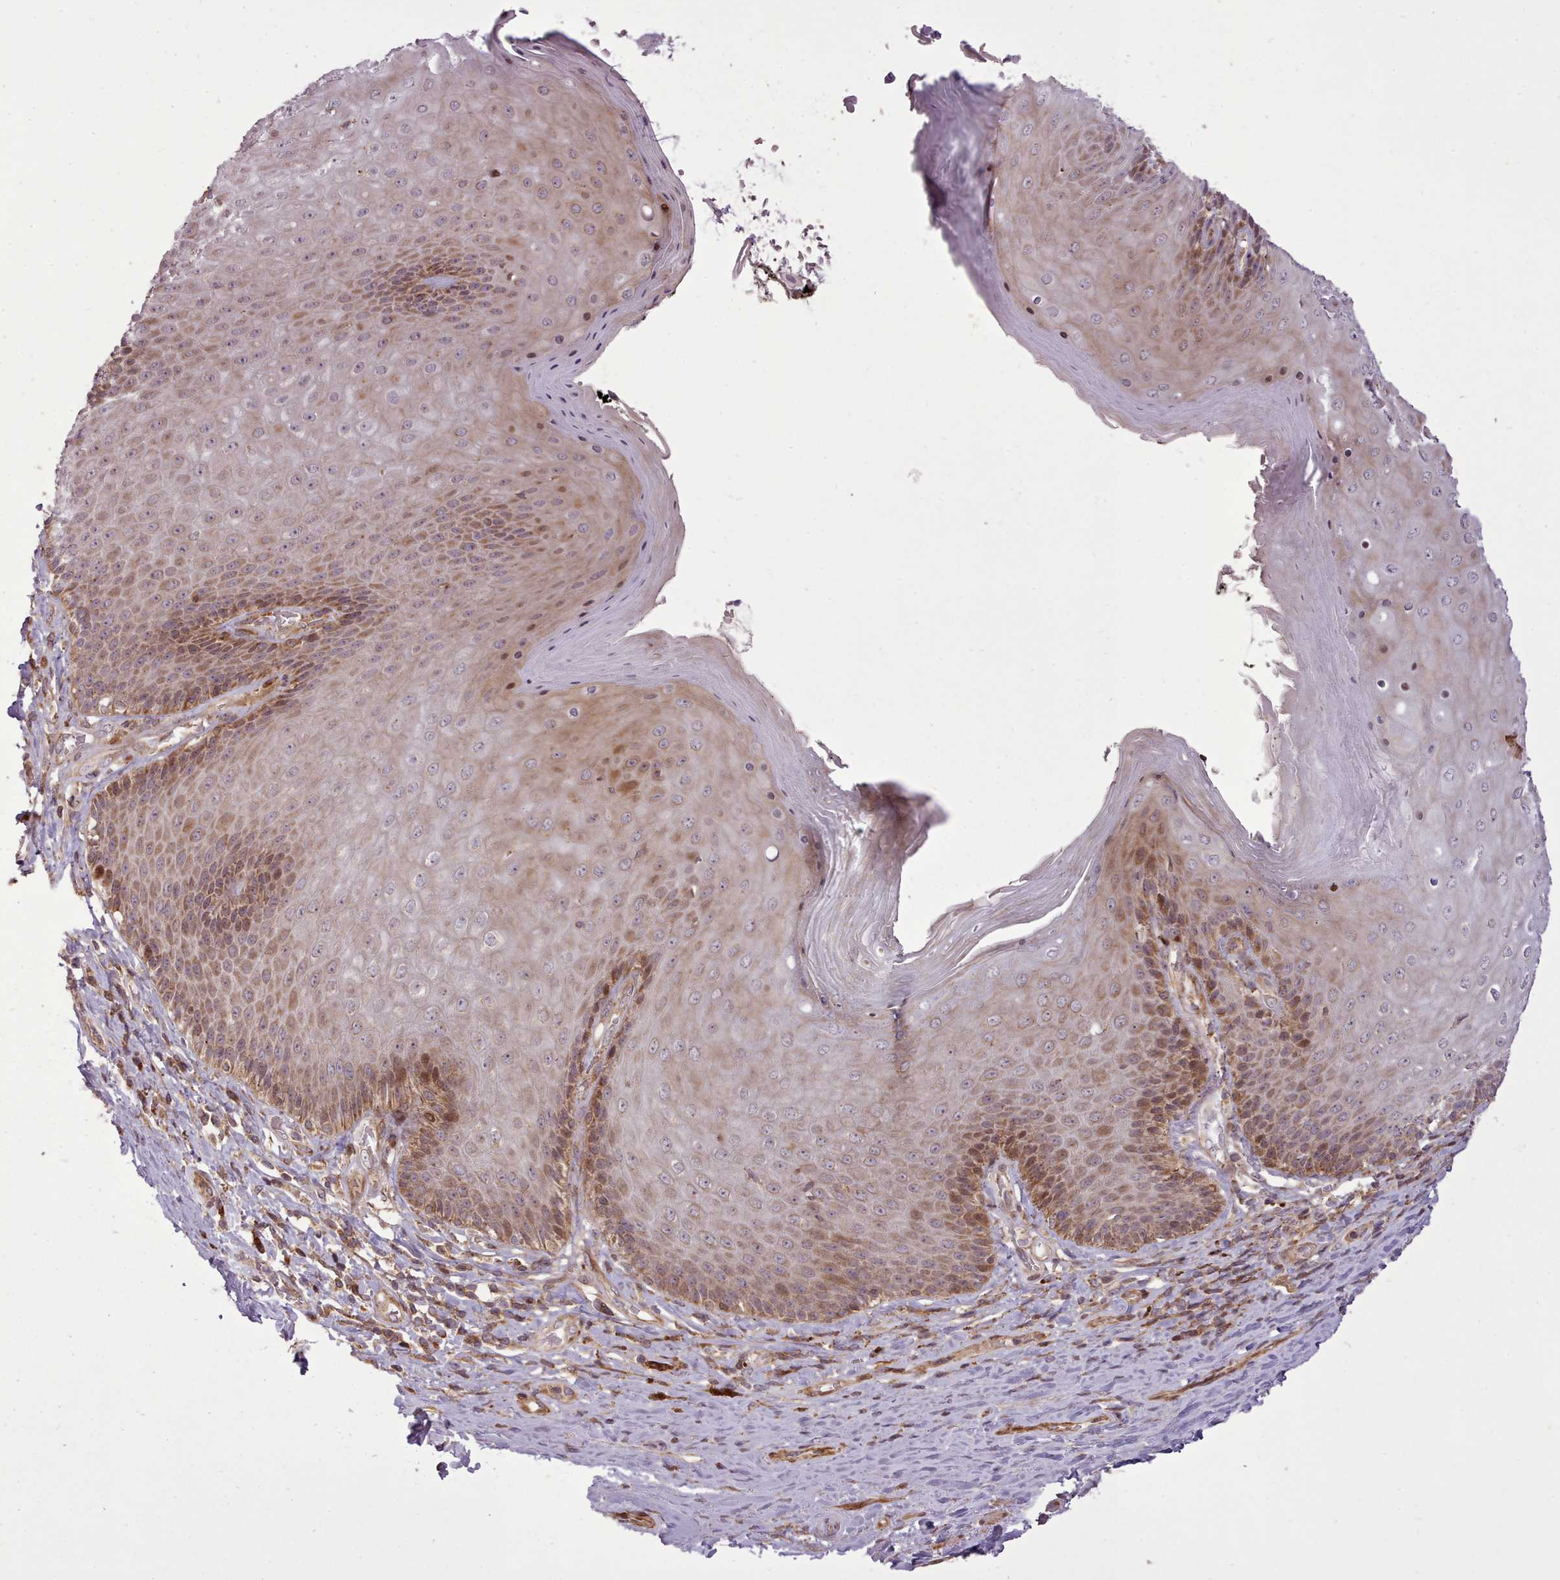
{"staining": {"intensity": "moderate", "quantity": ">75%", "location": "cytoplasmic/membranous,nuclear"}, "tissue": "skin", "cell_type": "Epidermal cells", "image_type": "normal", "snomed": [{"axis": "morphology", "description": "Normal tissue, NOS"}, {"axis": "topography", "description": "Anal"}, {"axis": "topography", "description": "Peripheral nerve tissue"}], "caption": "Immunohistochemical staining of benign skin reveals moderate cytoplasmic/membranous,nuclear protein positivity in about >75% of epidermal cells.", "gene": "NLRP7", "patient": {"sex": "male", "age": 53}}